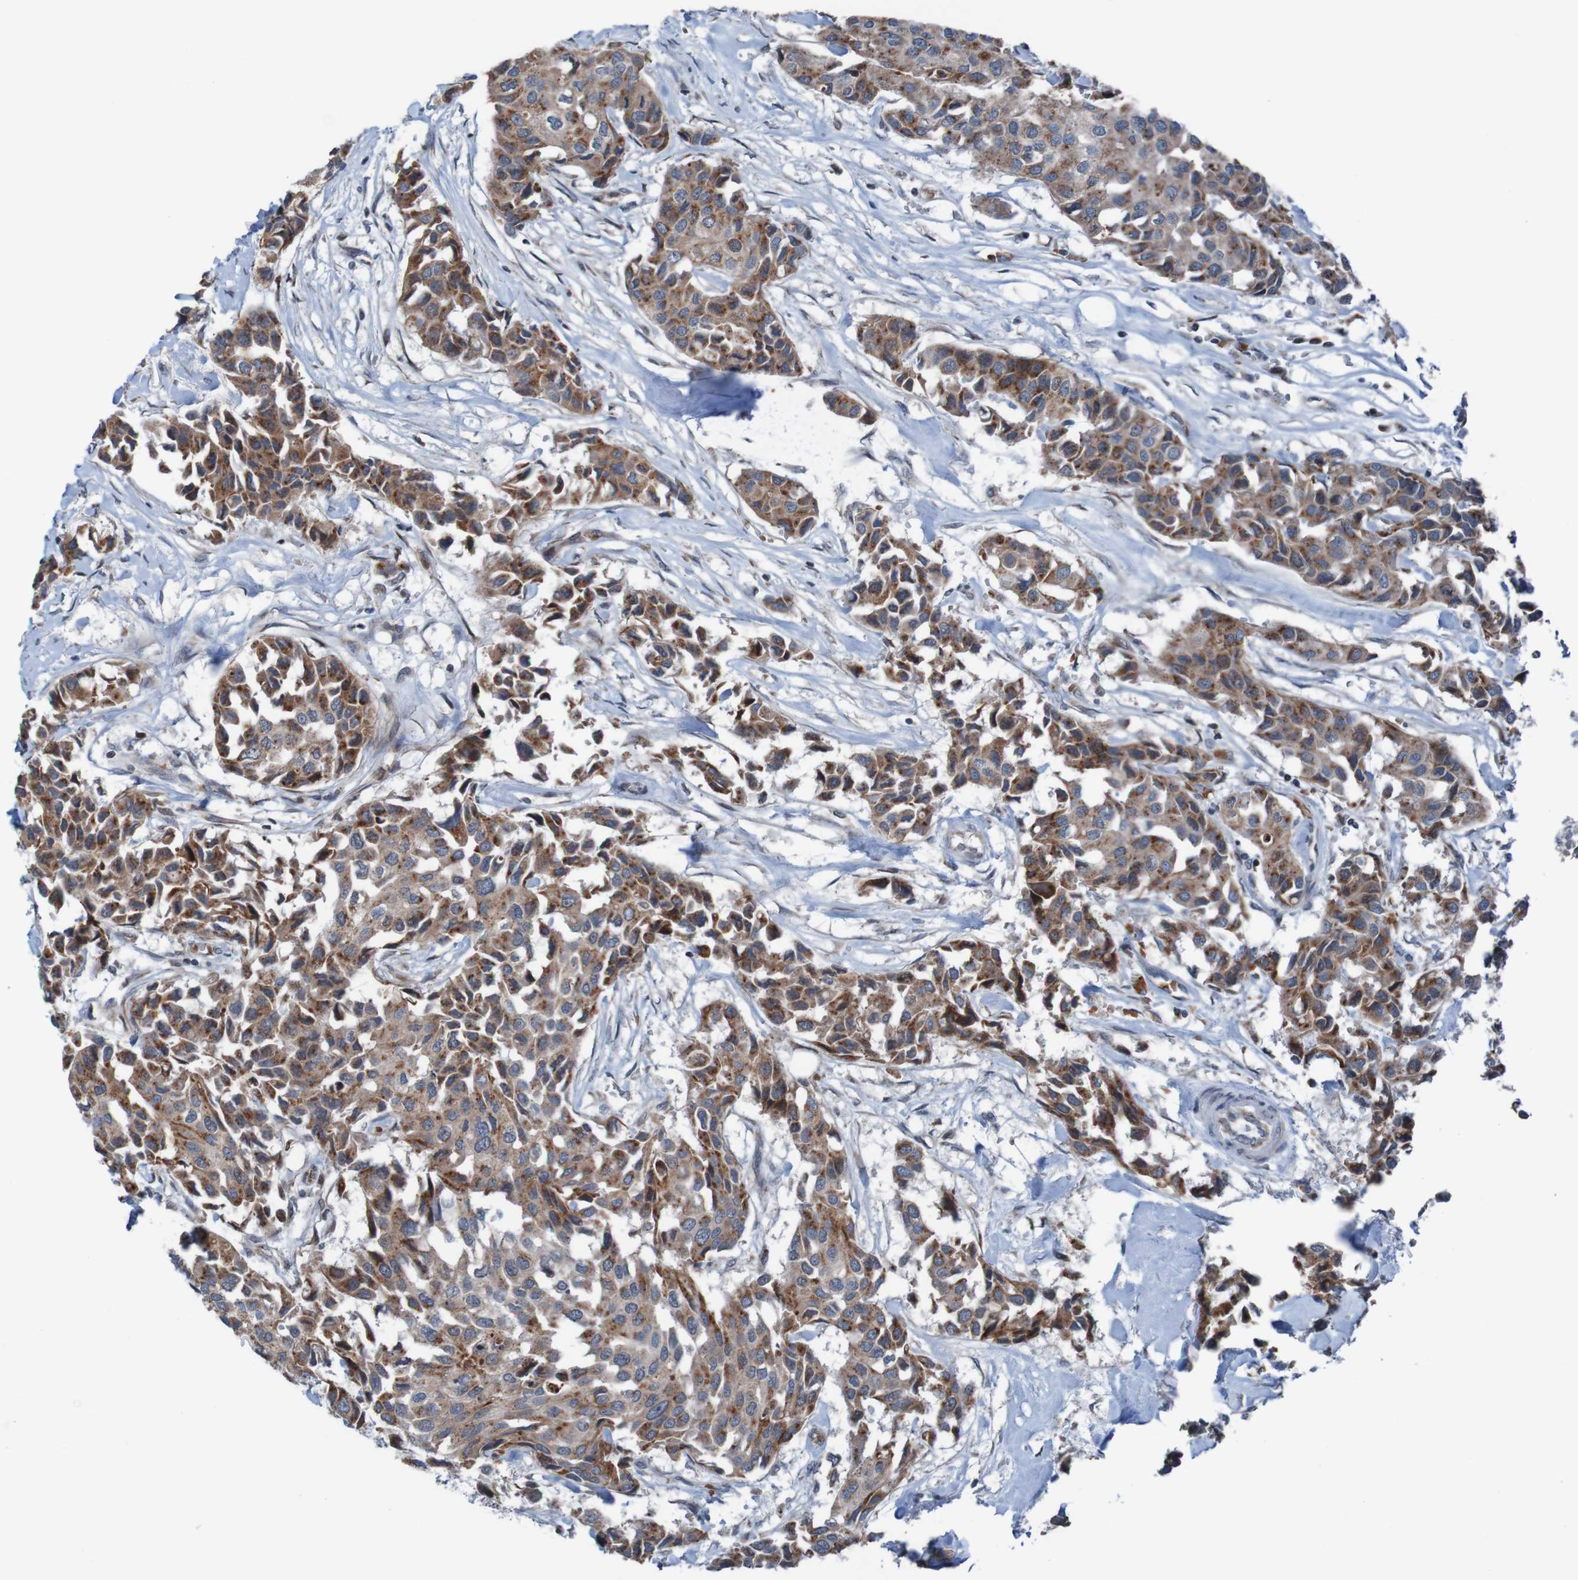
{"staining": {"intensity": "moderate", "quantity": ">75%", "location": "cytoplasmic/membranous"}, "tissue": "breast cancer", "cell_type": "Tumor cells", "image_type": "cancer", "snomed": [{"axis": "morphology", "description": "Duct carcinoma"}, {"axis": "topography", "description": "Breast"}], "caption": "Immunohistochemical staining of breast cancer displays moderate cytoplasmic/membranous protein staining in approximately >75% of tumor cells.", "gene": "UNG", "patient": {"sex": "female", "age": 80}}